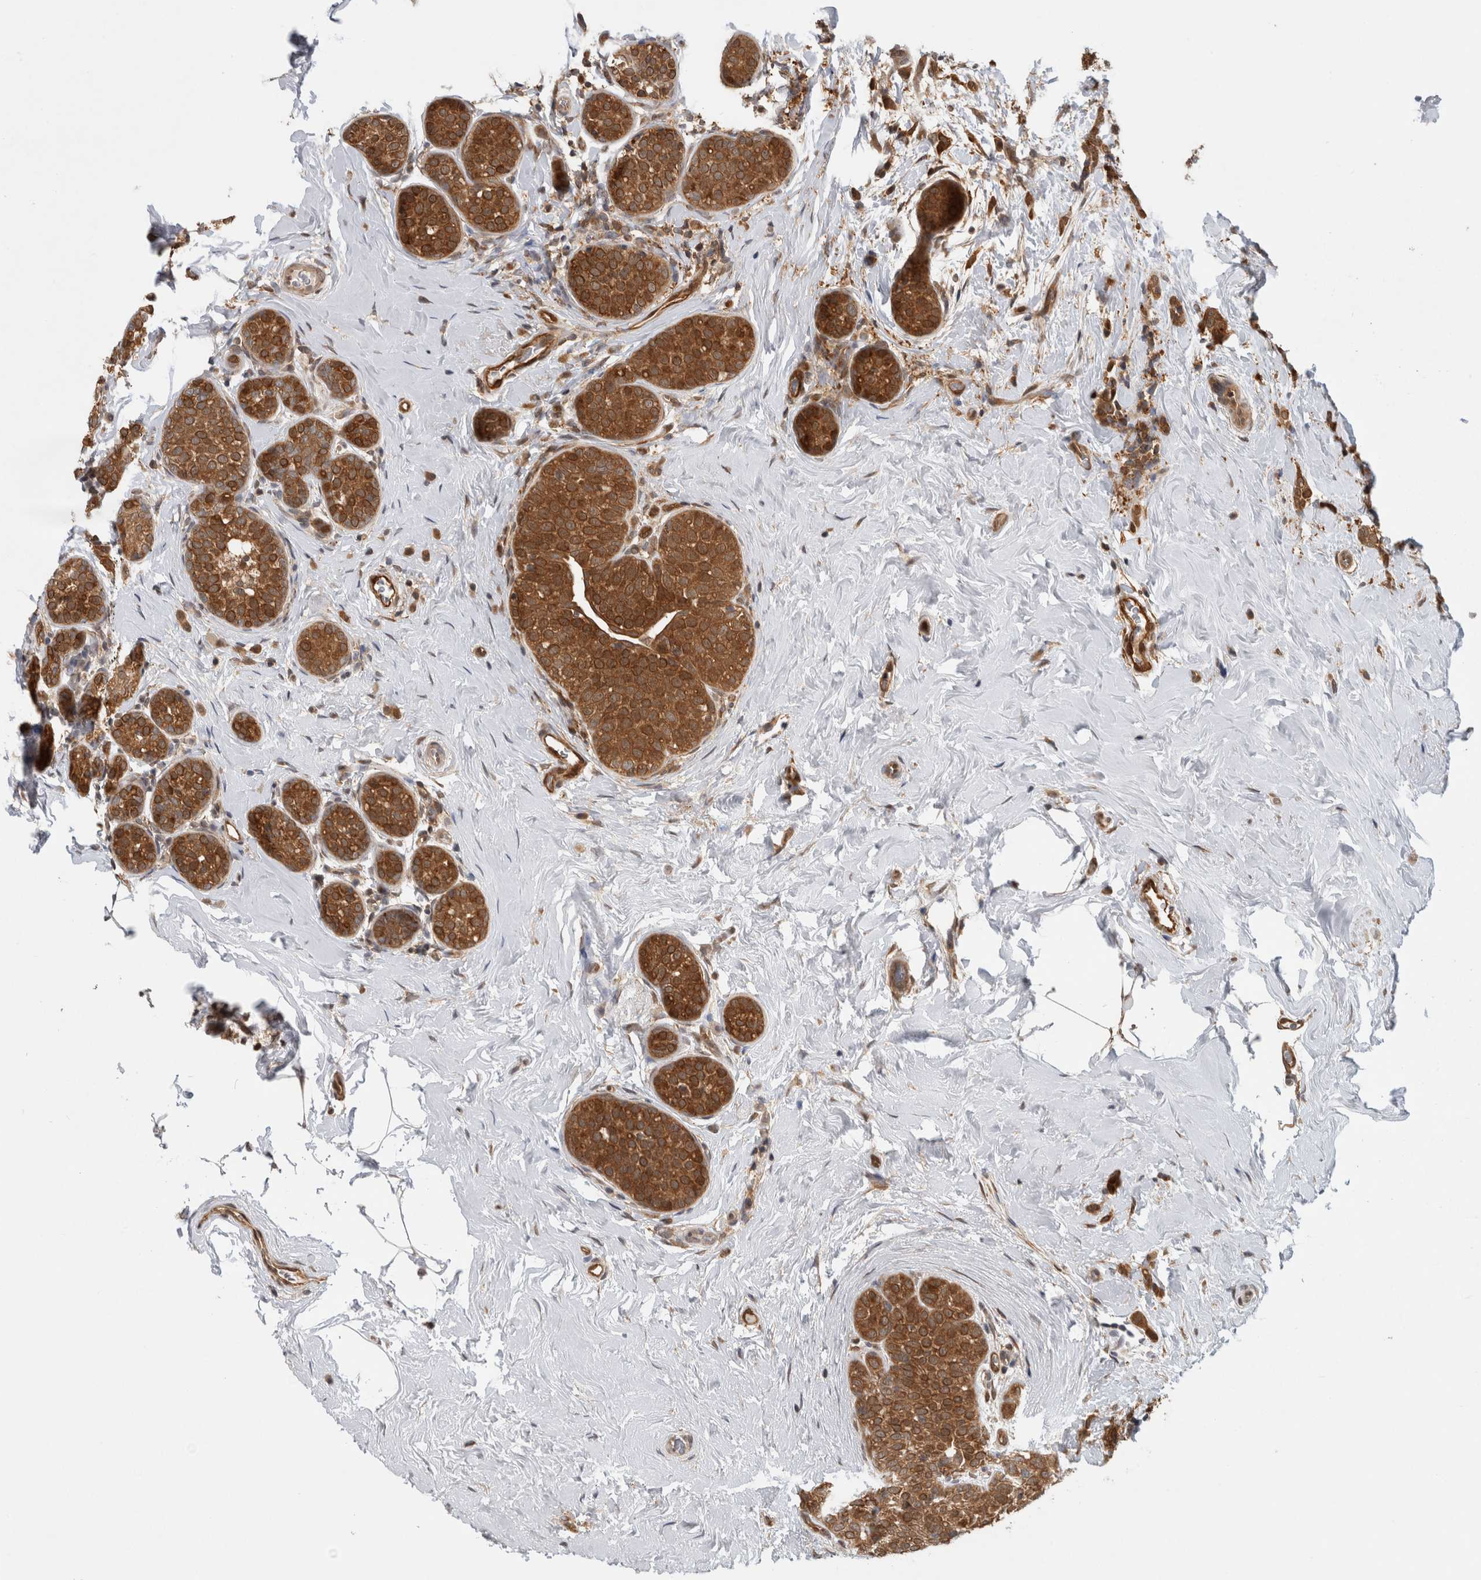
{"staining": {"intensity": "strong", "quantity": ">75%", "location": "cytoplasmic/membranous"}, "tissue": "breast cancer", "cell_type": "Tumor cells", "image_type": "cancer", "snomed": [{"axis": "morphology", "description": "Lobular carcinoma, in situ"}, {"axis": "morphology", "description": "Lobular carcinoma"}, {"axis": "topography", "description": "Breast"}], "caption": "Immunohistochemical staining of human breast cancer reveals high levels of strong cytoplasmic/membranous protein positivity in approximately >75% of tumor cells. The protein is stained brown, and the nuclei are stained in blue (DAB IHC with brightfield microscopy, high magnification).", "gene": "ASTN2", "patient": {"sex": "female", "age": 41}}